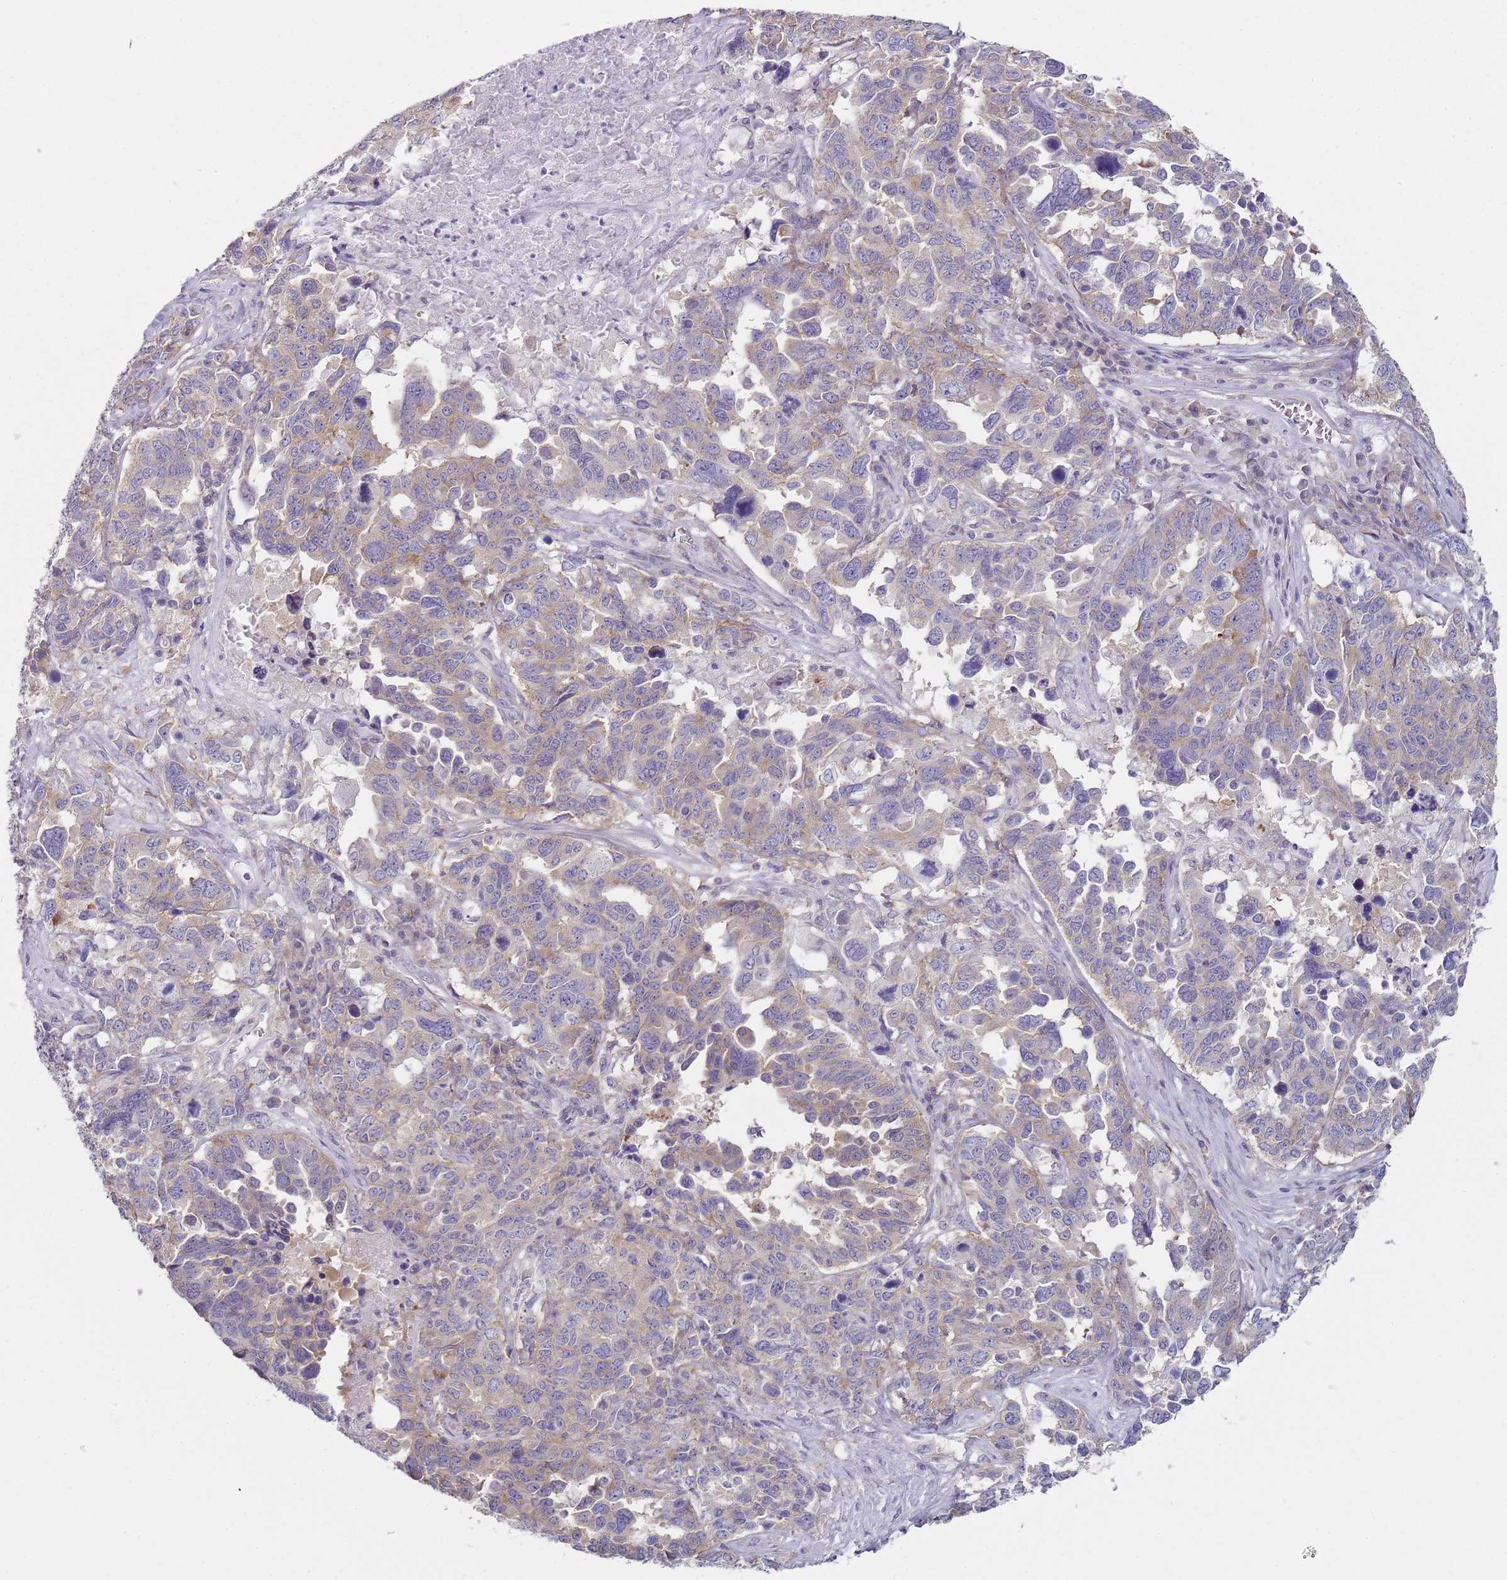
{"staining": {"intensity": "weak", "quantity": ">75%", "location": "cytoplasmic/membranous"}, "tissue": "ovarian cancer", "cell_type": "Tumor cells", "image_type": "cancer", "snomed": [{"axis": "morphology", "description": "Carcinoma, endometroid"}, {"axis": "topography", "description": "Ovary"}], "caption": "Brown immunohistochemical staining in human ovarian cancer reveals weak cytoplasmic/membranous expression in about >75% of tumor cells.", "gene": "SLC26A6", "patient": {"sex": "female", "age": 62}}